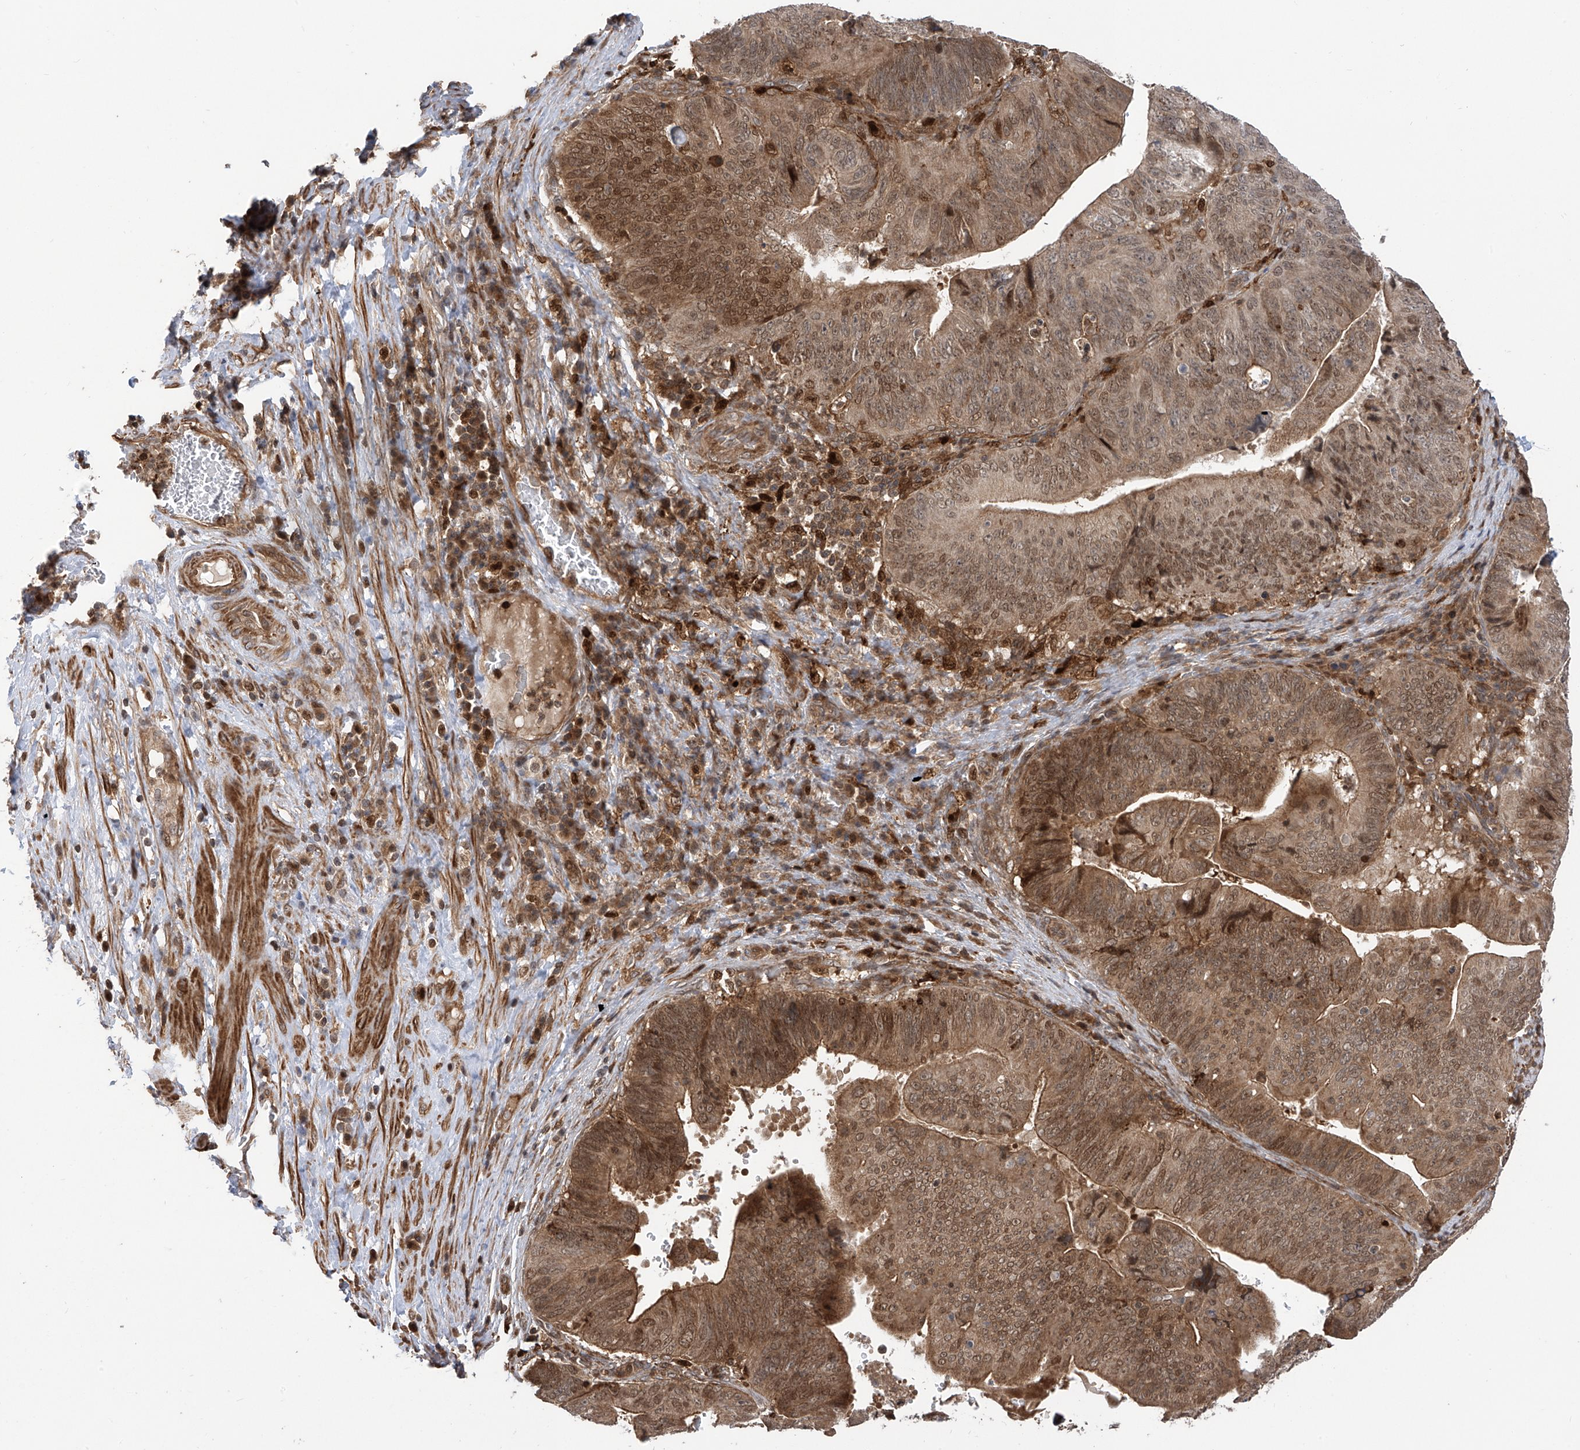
{"staining": {"intensity": "moderate", "quantity": ">75%", "location": "cytoplasmic/membranous,nuclear"}, "tissue": "pancreatic cancer", "cell_type": "Tumor cells", "image_type": "cancer", "snomed": [{"axis": "morphology", "description": "Adenocarcinoma, NOS"}, {"axis": "topography", "description": "Pancreas"}], "caption": "High-power microscopy captured an immunohistochemistry (IHC) micrograph of pancreatic adenocarcinoma, revealing moderate cytoplasmic/membranous and nuclear positivity in approximately >75% of tumor cells.", "gene": "ATAD2B", "patient": {"sex": "male", "age": 63}}